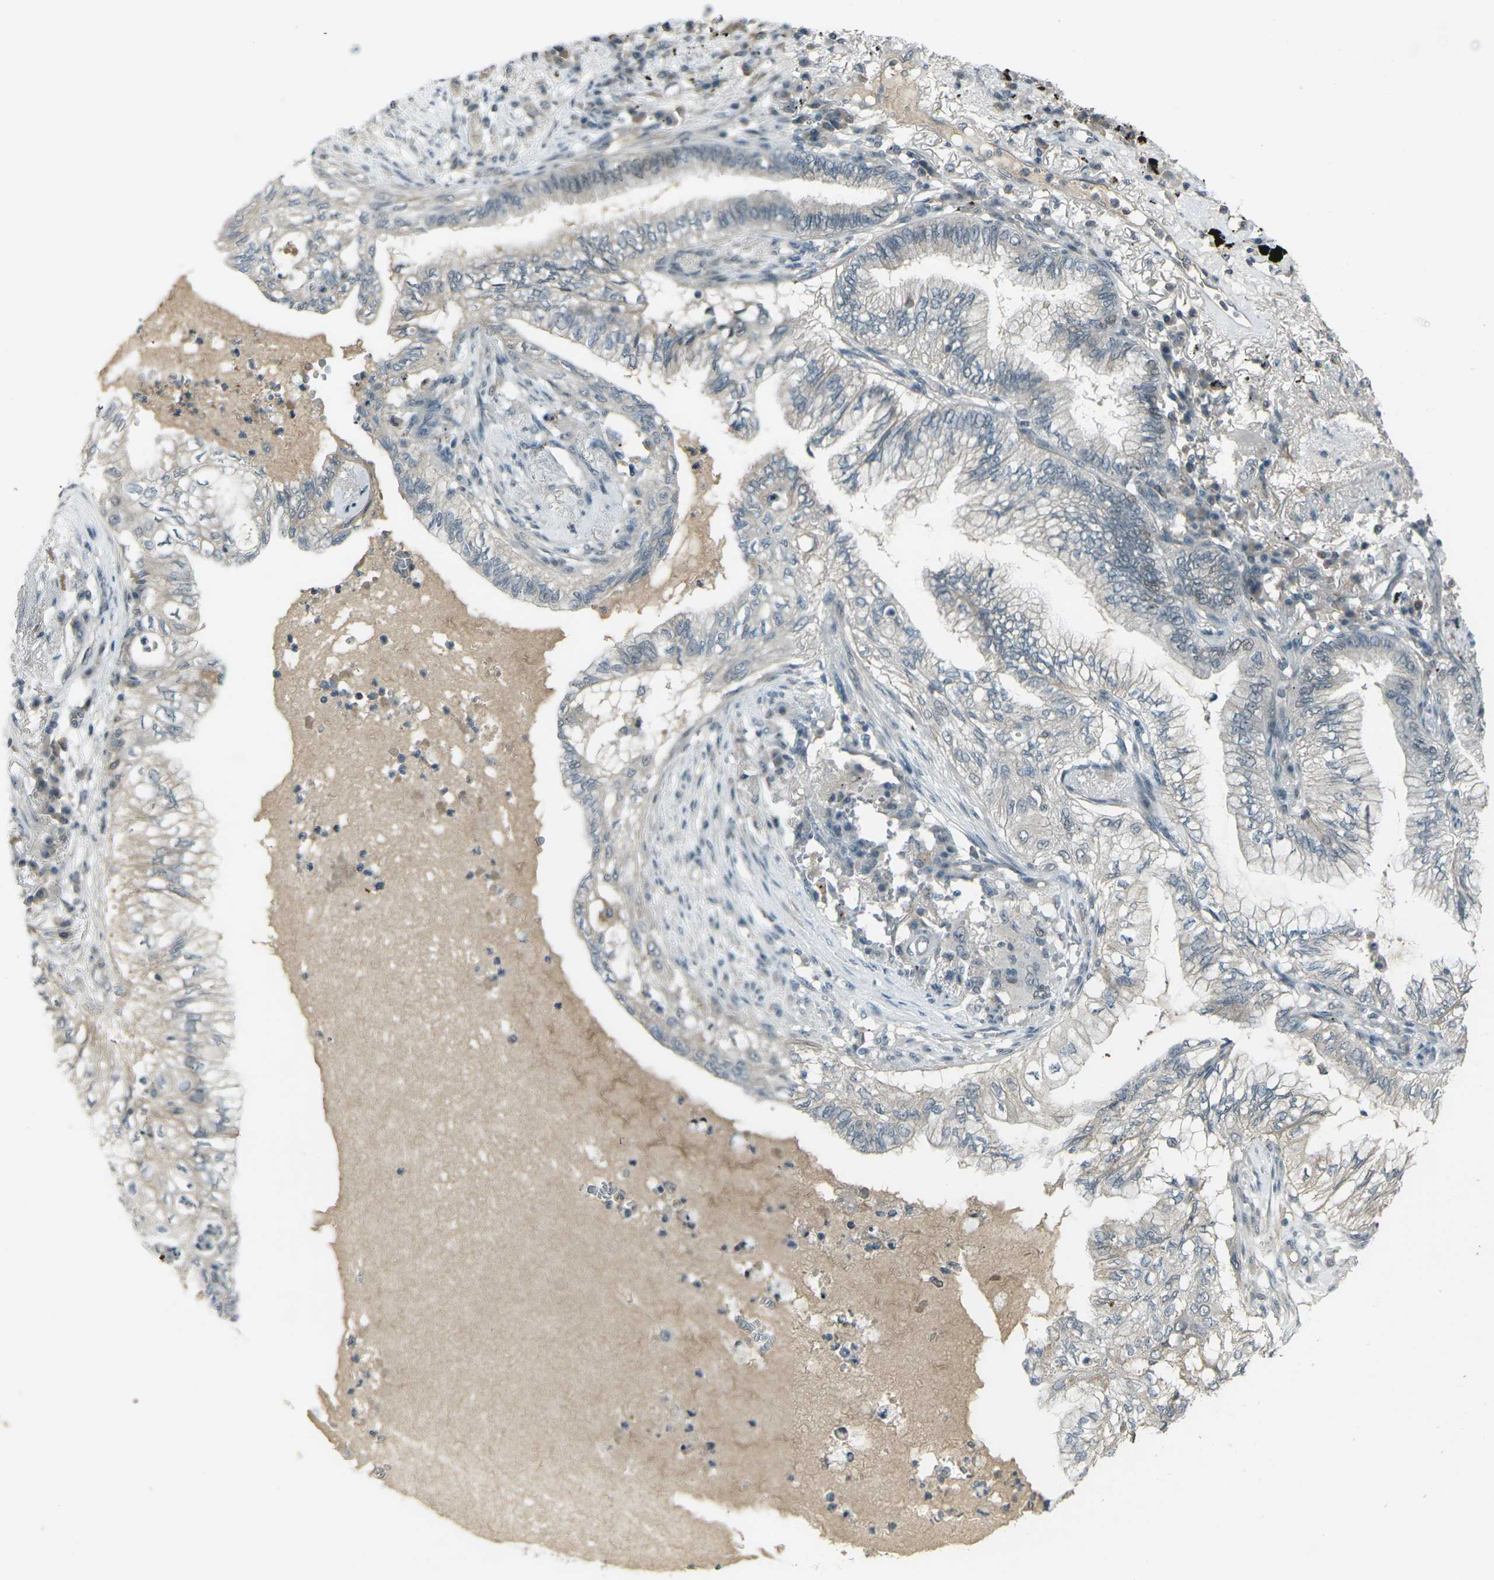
{"staining": {"intensity": "weak", "quantity": "<25%", "location": "cytoplasmic/membranous"}, "tissue": "lung cancer", "cell_type": "Tumor cells", "image_type": "cancer", "snomed": [{"axis": "morphology", "description": "Normal tissue, NOS"}, {"axis": "morphology", "description": "Adenocarcinoma, NOS"}, {"axis": "topography", "description": "Bronchus"}, {"axis": "topography", "description": "Lung"}], "caption": "Protein analysis of lung cancer shows no significant expression in tumor cells.", "gene": "GPR19", "patient": {"sex": "female", "age": 70}}